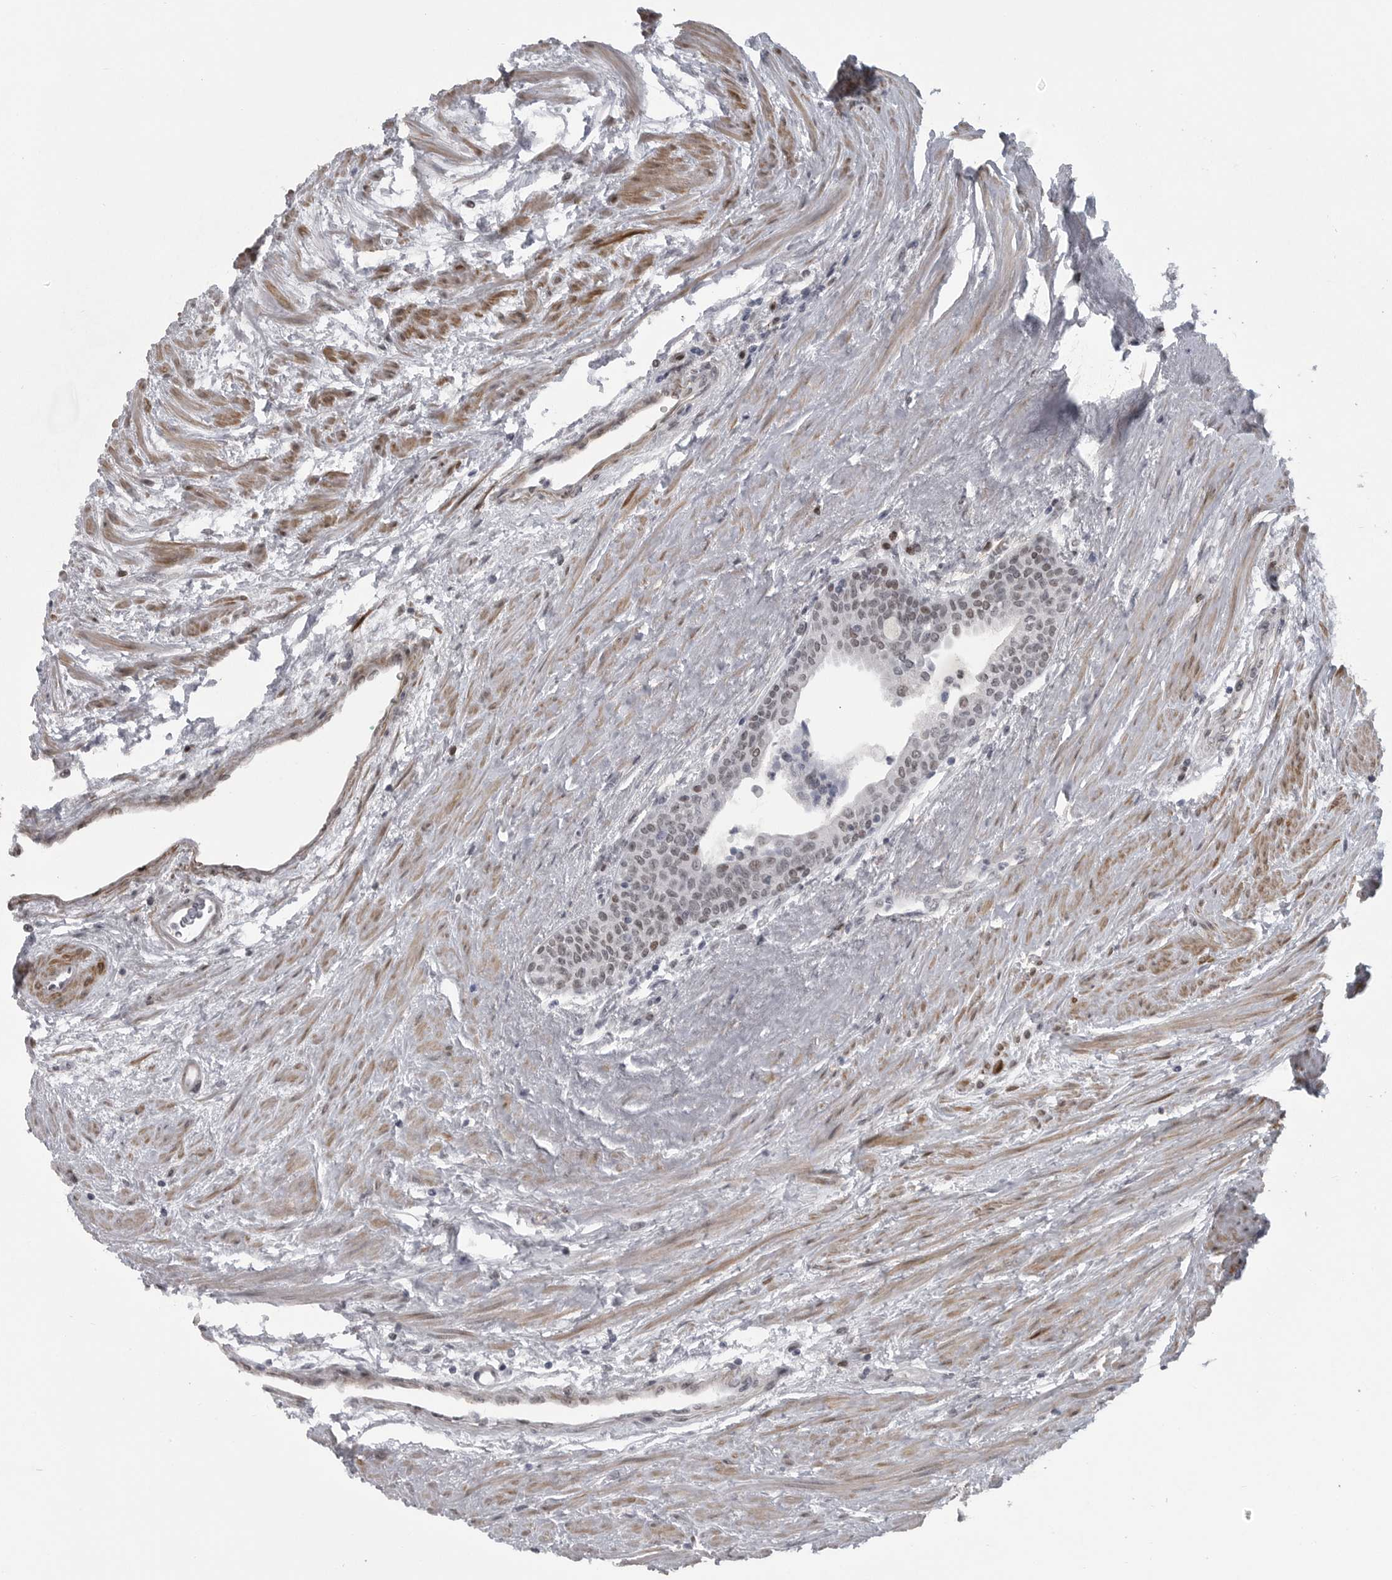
{"staining": {"intensity": "weak", "quantity": "<25%", "location": "nuclear"}, "tissue": "prostate cancer", "cell_type": "Tumor cells", "image_type": "cancer", "snomed": [{"axis": "morphology", "description": "Adenocarcinoma, High grade"}, {"axis": "topography", "description": "Prostate"}], "caption": "Immunohistochemical staining of prostate high-grade adenocarcinoma exhibits no significant expression in tumor cells.", "gene": "HMGN3", "patient": {"sex": "male", "age": 61}}